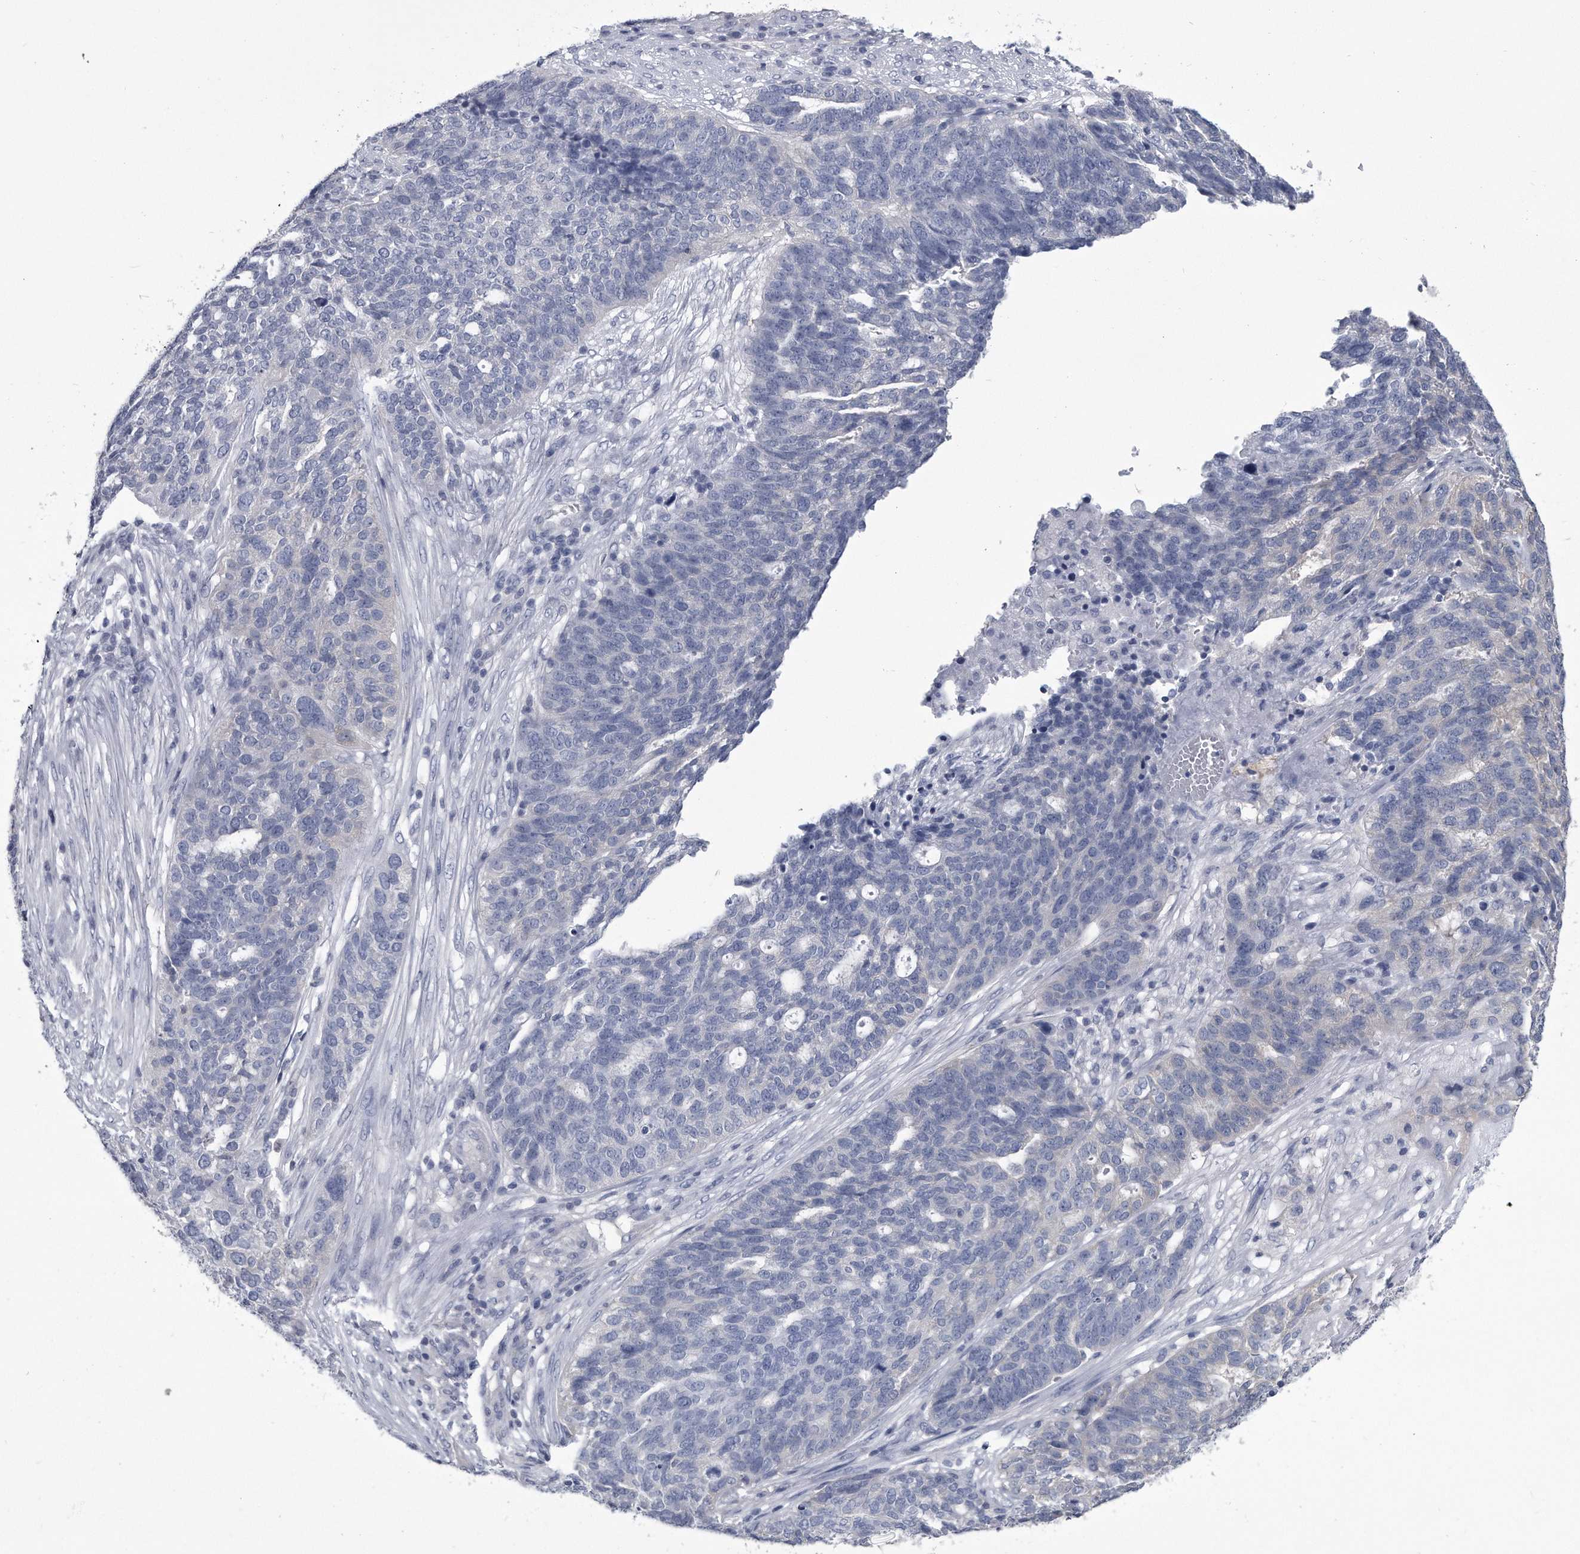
{"staining": {"intensity": "negative", "quantity": "none", "location": "none"}, "tissue": "ovarian cancer", "cell_type": "Tumor cells", "image_type": "cancer", "snomed": [{"axis": "morphology", "description": "Cystadenocarcinoma, serous, NOS"}, {"axis": "topography", "description": "Ovary"}], "caption": "The micrograph shows no significant positivity in tumor cells of serous cystadenocarcinoma (ovarian).", "gene": "PYGB", "patient": {"sex": "female", "age": 59}}